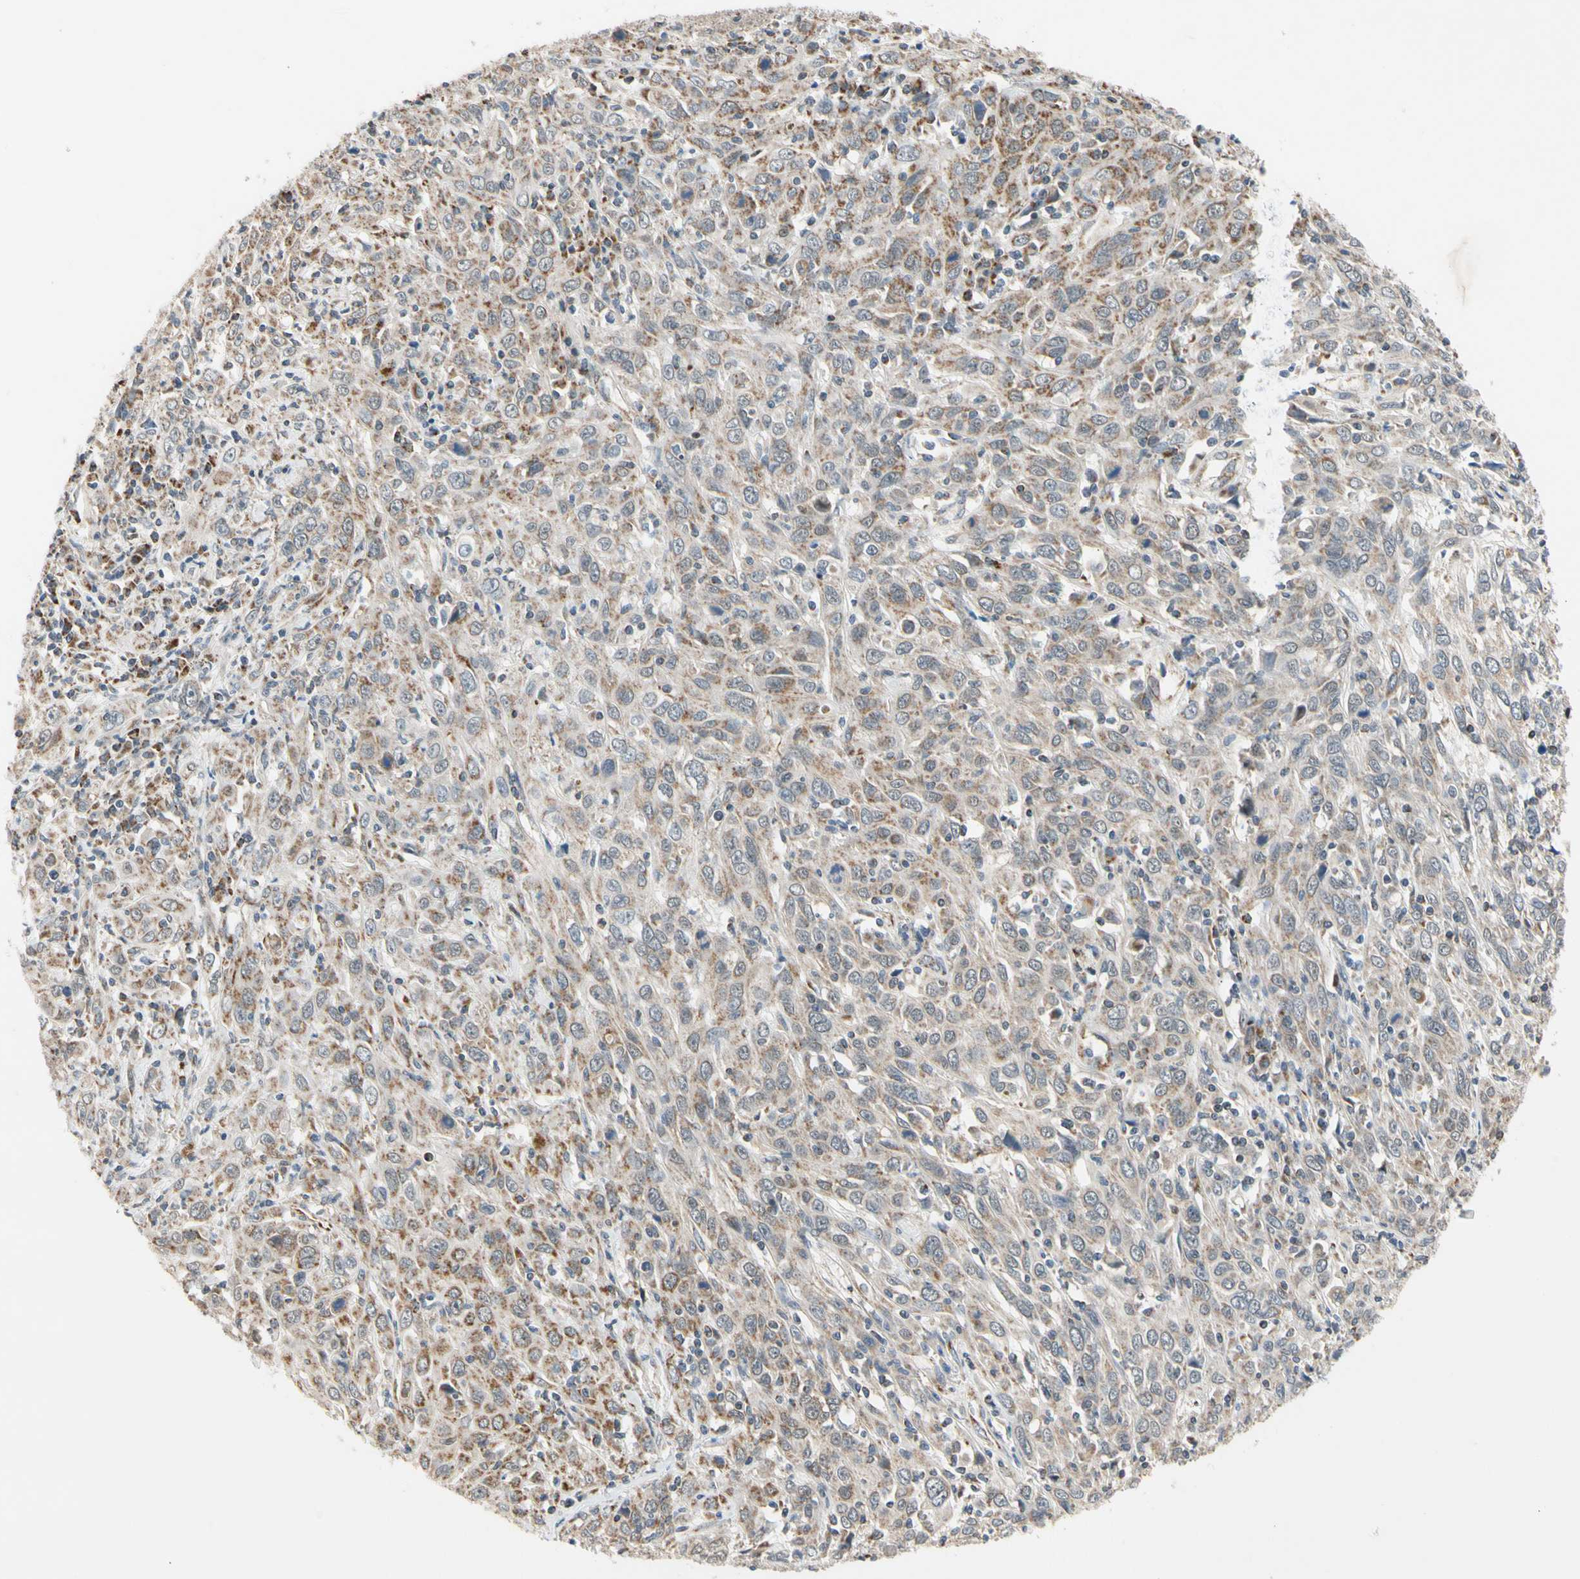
{"staining": {"intensity": "weak", "quantity": ">75%", "location": "cytoplasmic/membranous"}, "tissue": "cervical cancer", "cell_type": "Tumor cells", "image_type": "cancer", "snomed": [{"axis": "morphology", "description": "Squamous cell carcinoma, NOS"}, {"axis": "topography", "description": "Cervix"}], "caption": "Protein analysis of cervical cancer (squamous cell carcinoma) tissue exhibits weak cytoplasmic/membranous positivity in approximately >75% of tumor cells.", "gene": "KHDC4", "patient": {"sex": "female", "age": 46}}